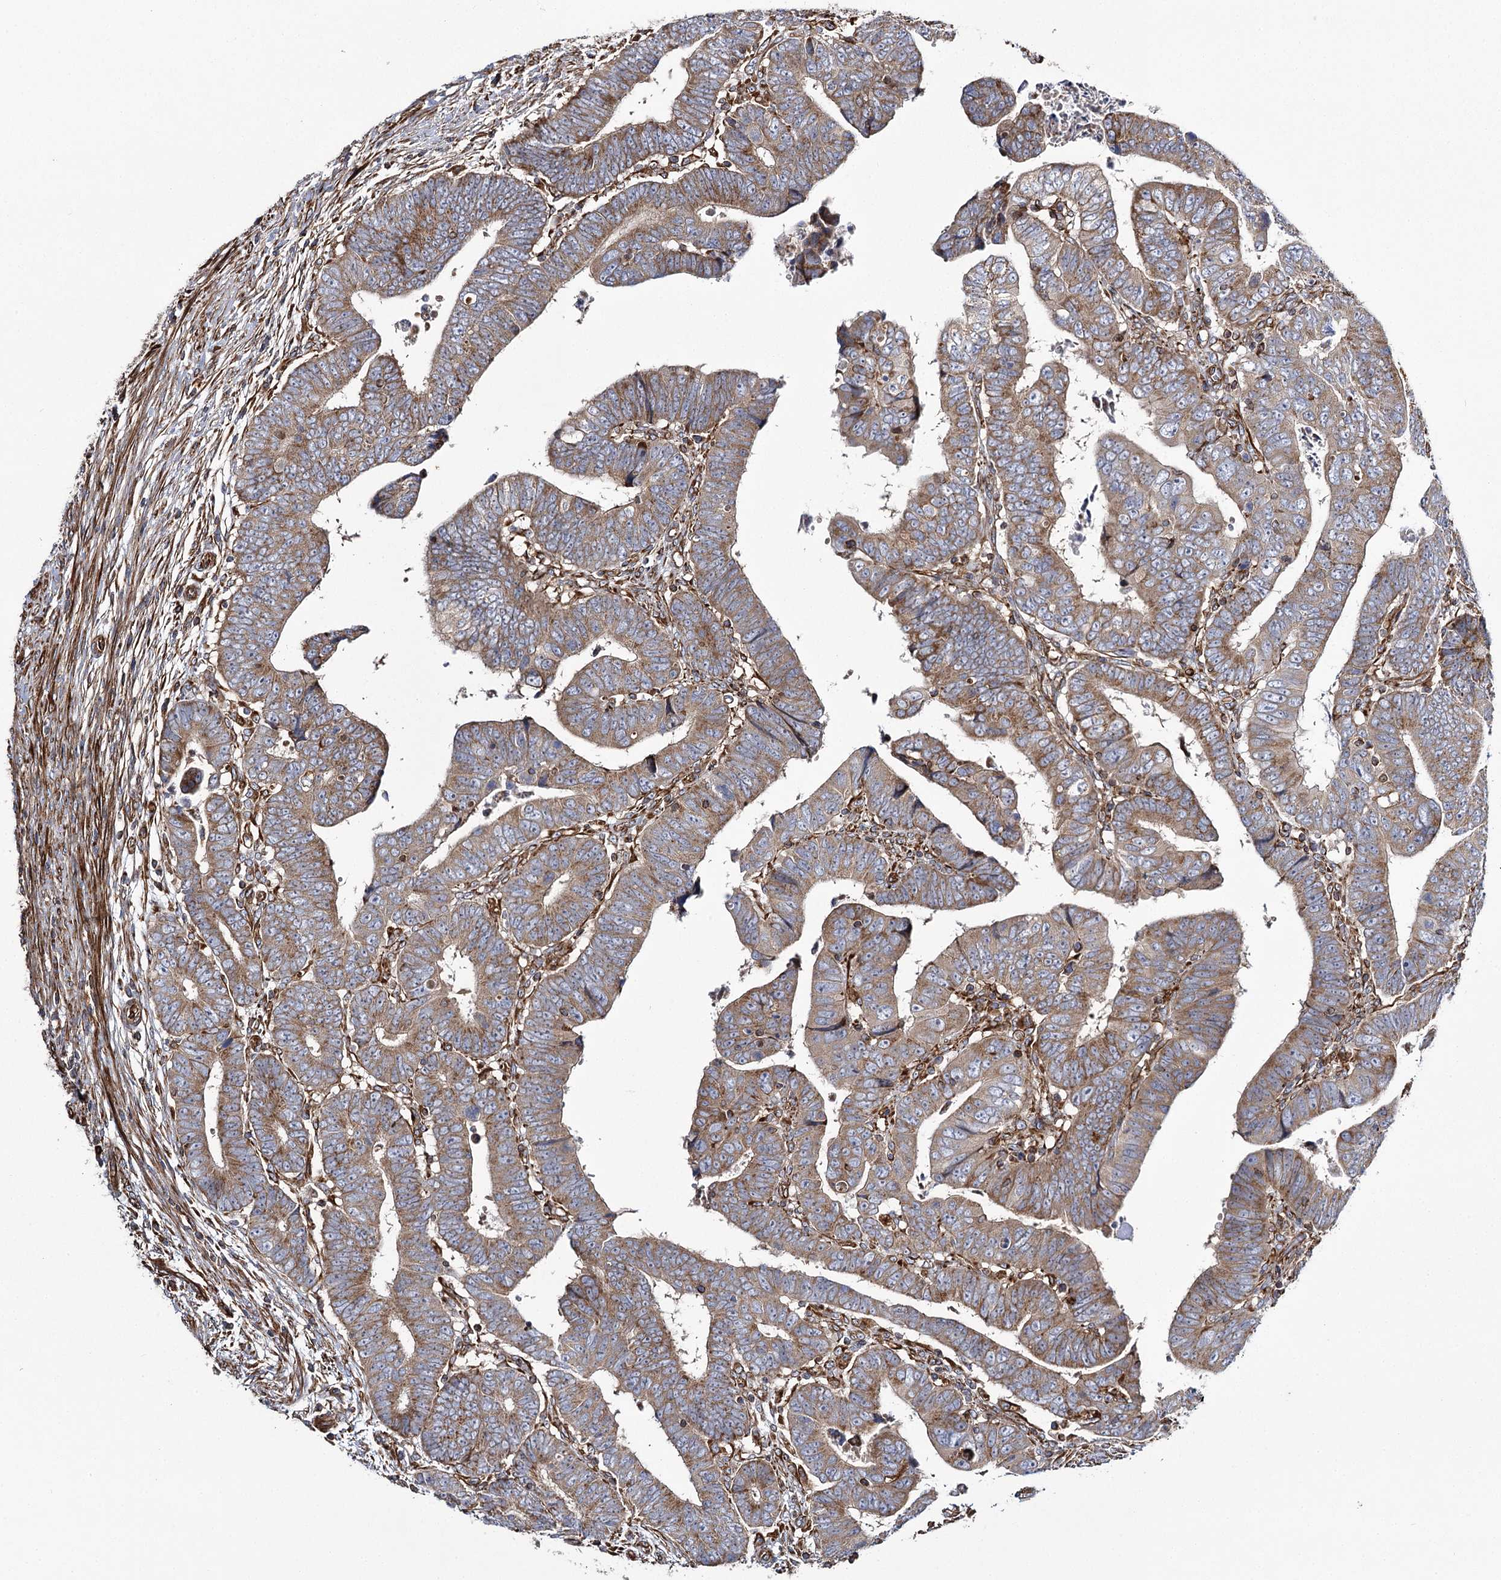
{"staining": {"intensity": "weak", "quantity": ">75%", "location": "cytoplasmic/membranous"}, "tissue": "colorectal cancer", "cell_type": "Tumor cells", "image_type": "cancer", "snomed": [{"axis": "morphology", "description": "Normal tissue, NOS"}, {"axis": "morphology", "description": "Adenocarcinoma, NOS"}, {"axis": "topography", "description": "Rectum"}], "caption": "High-power microscopy captured an immunohistochemistry image of colorectal cancer (adenocarcinoma), revealing weak cytoplasmic/membranous positivity in approximately >75% of tumor cells. (IHC, brightfield microscopy, high magnification).", "gene": "THUMPD3", "patient": {"sex": "female", "age": 65}}